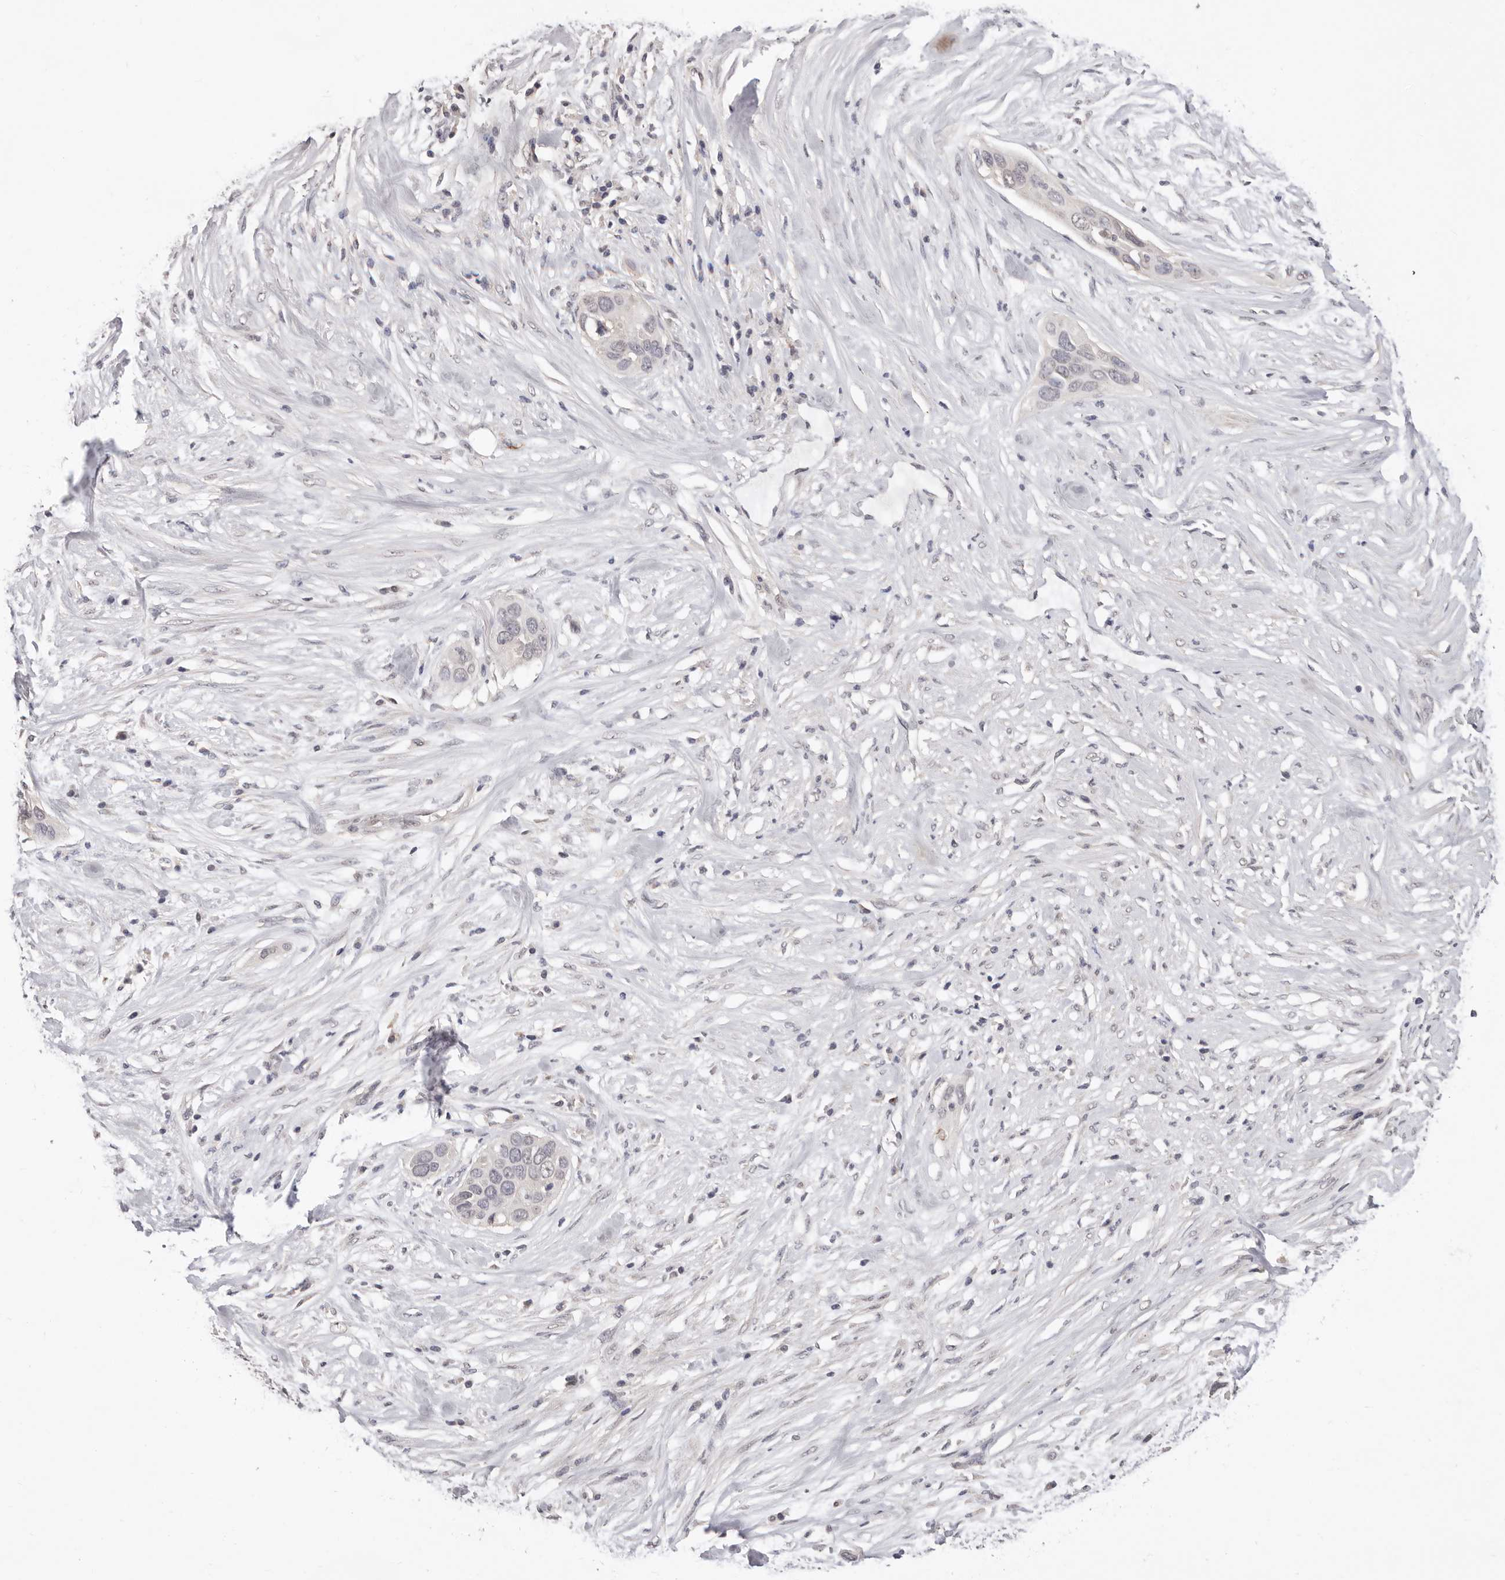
{"staining": {"intensity": "negative", "quantity": "none", "location": "none"}, "tissue": "pancreatic cancer", "cell_type": "Tumor cells", "image_type": "cancer", "snomed": [{"axis": "morphology", "description": "Adenocarcinoma, NOS"}, {"axis": "topography", "description": "Pancreas"}], "caption": "This is a histopathology image of IHC staining of pancreatic cancer (adenocarcinoma), which shows no expression in tumor cells.", "gene": "DOP1A", "patient": {"sex": "female", "age": 60}}